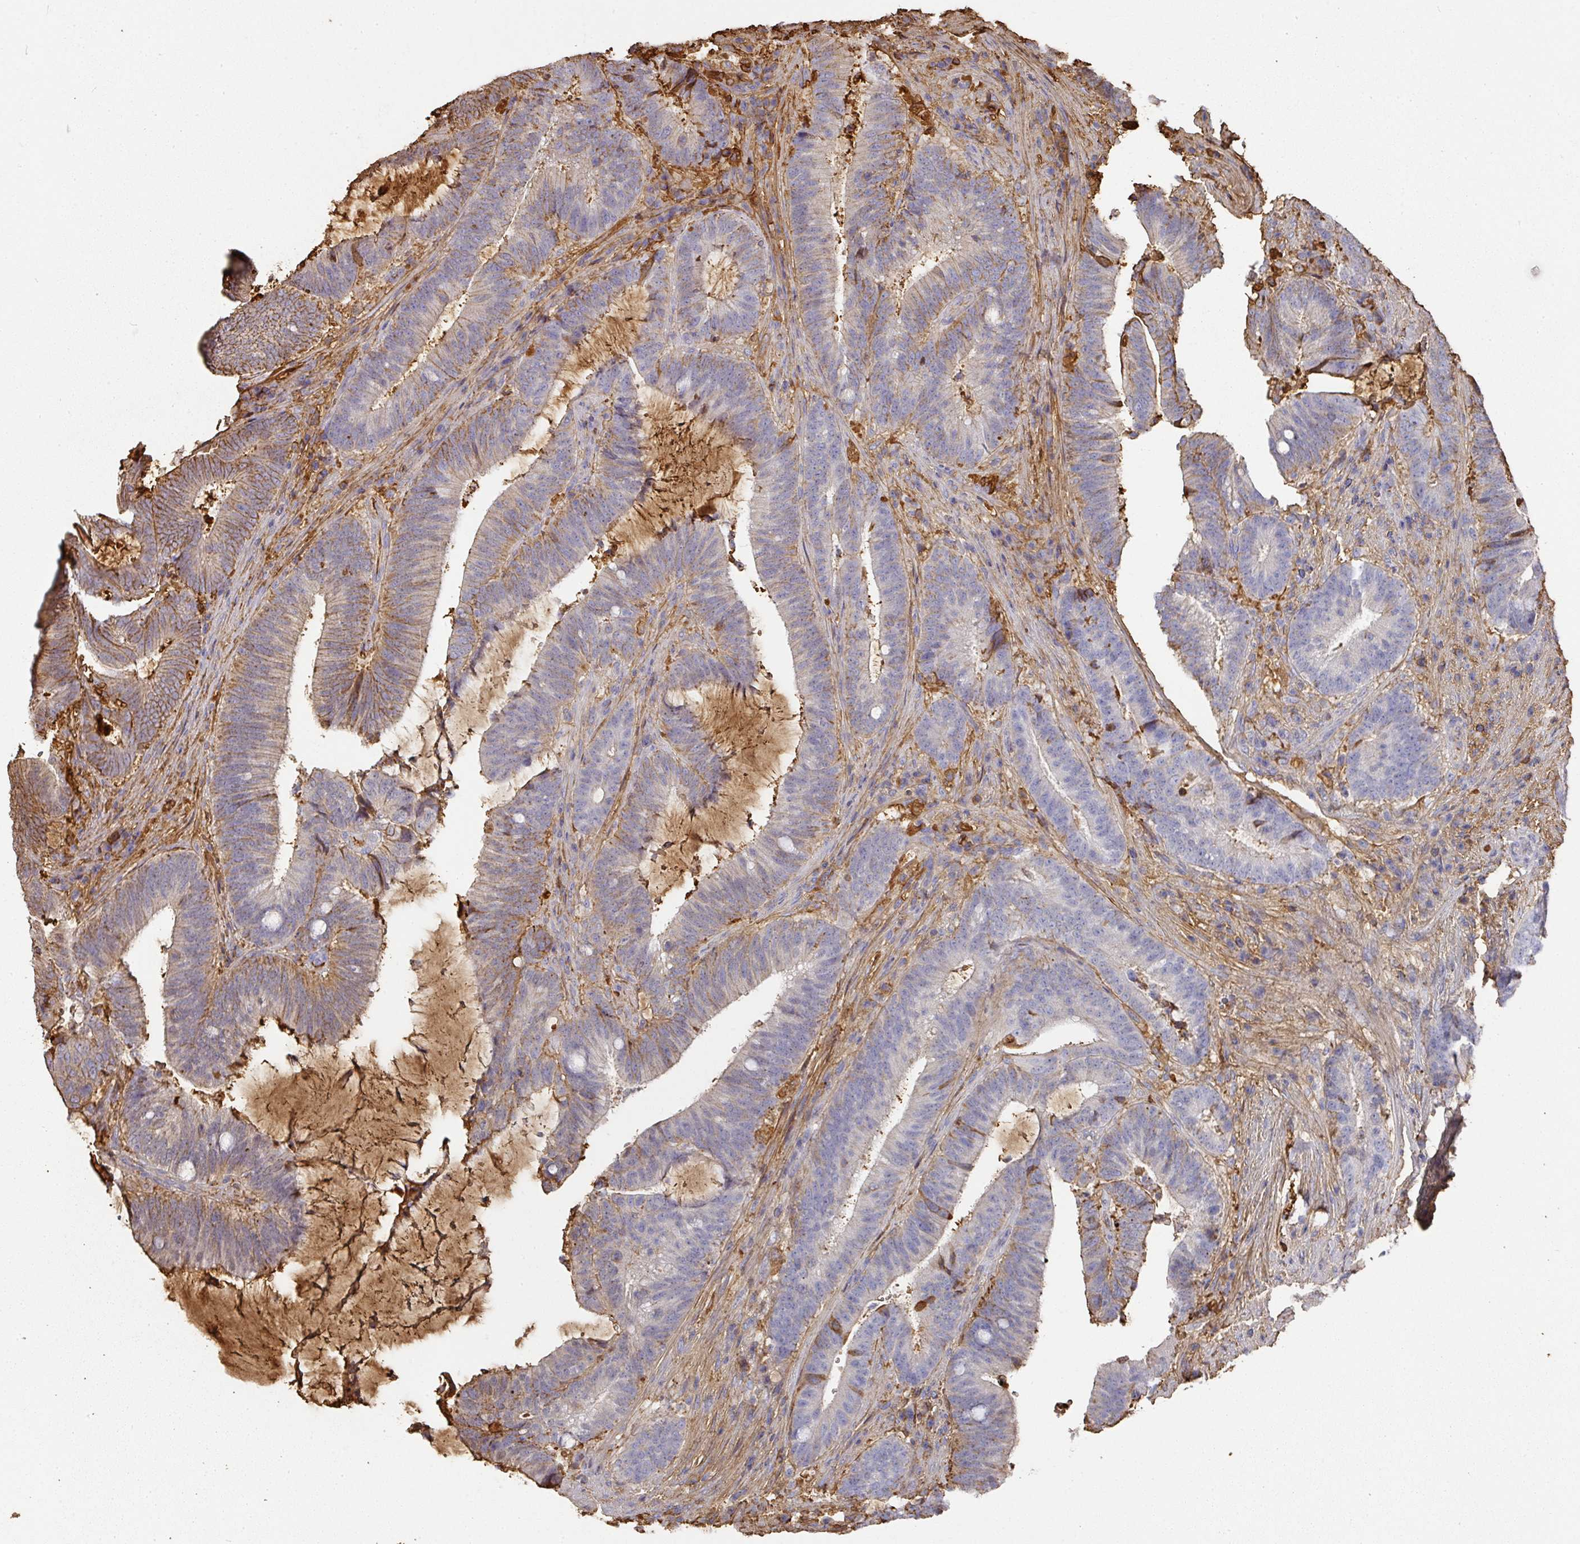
{"staining": {"intensity": "moderate", "quantity": "25%-75%", "location": "cytoplasmic/membranous"}, "tissue": "colorectal cancer", "cell_type": "Tumor cells", "image_type": "cancer", "snomed": [{"axis": "morphology", "description": "Adenocarcinoma, NOS"}, {"axis": "topography", "description": "Colon"}], "caption": "Immunohistochemical staining of colorectal adenocarcinoma shows moderate cytoplasmic/membranous protein staining in approximately 25%-75% of tumor cells. (DAB (3,3'-diaminobenzidine) = brown stain, brightfield microscopy at high magnification).", "gene": "ALB", "patient": {"sex": "female", "age": 43}}